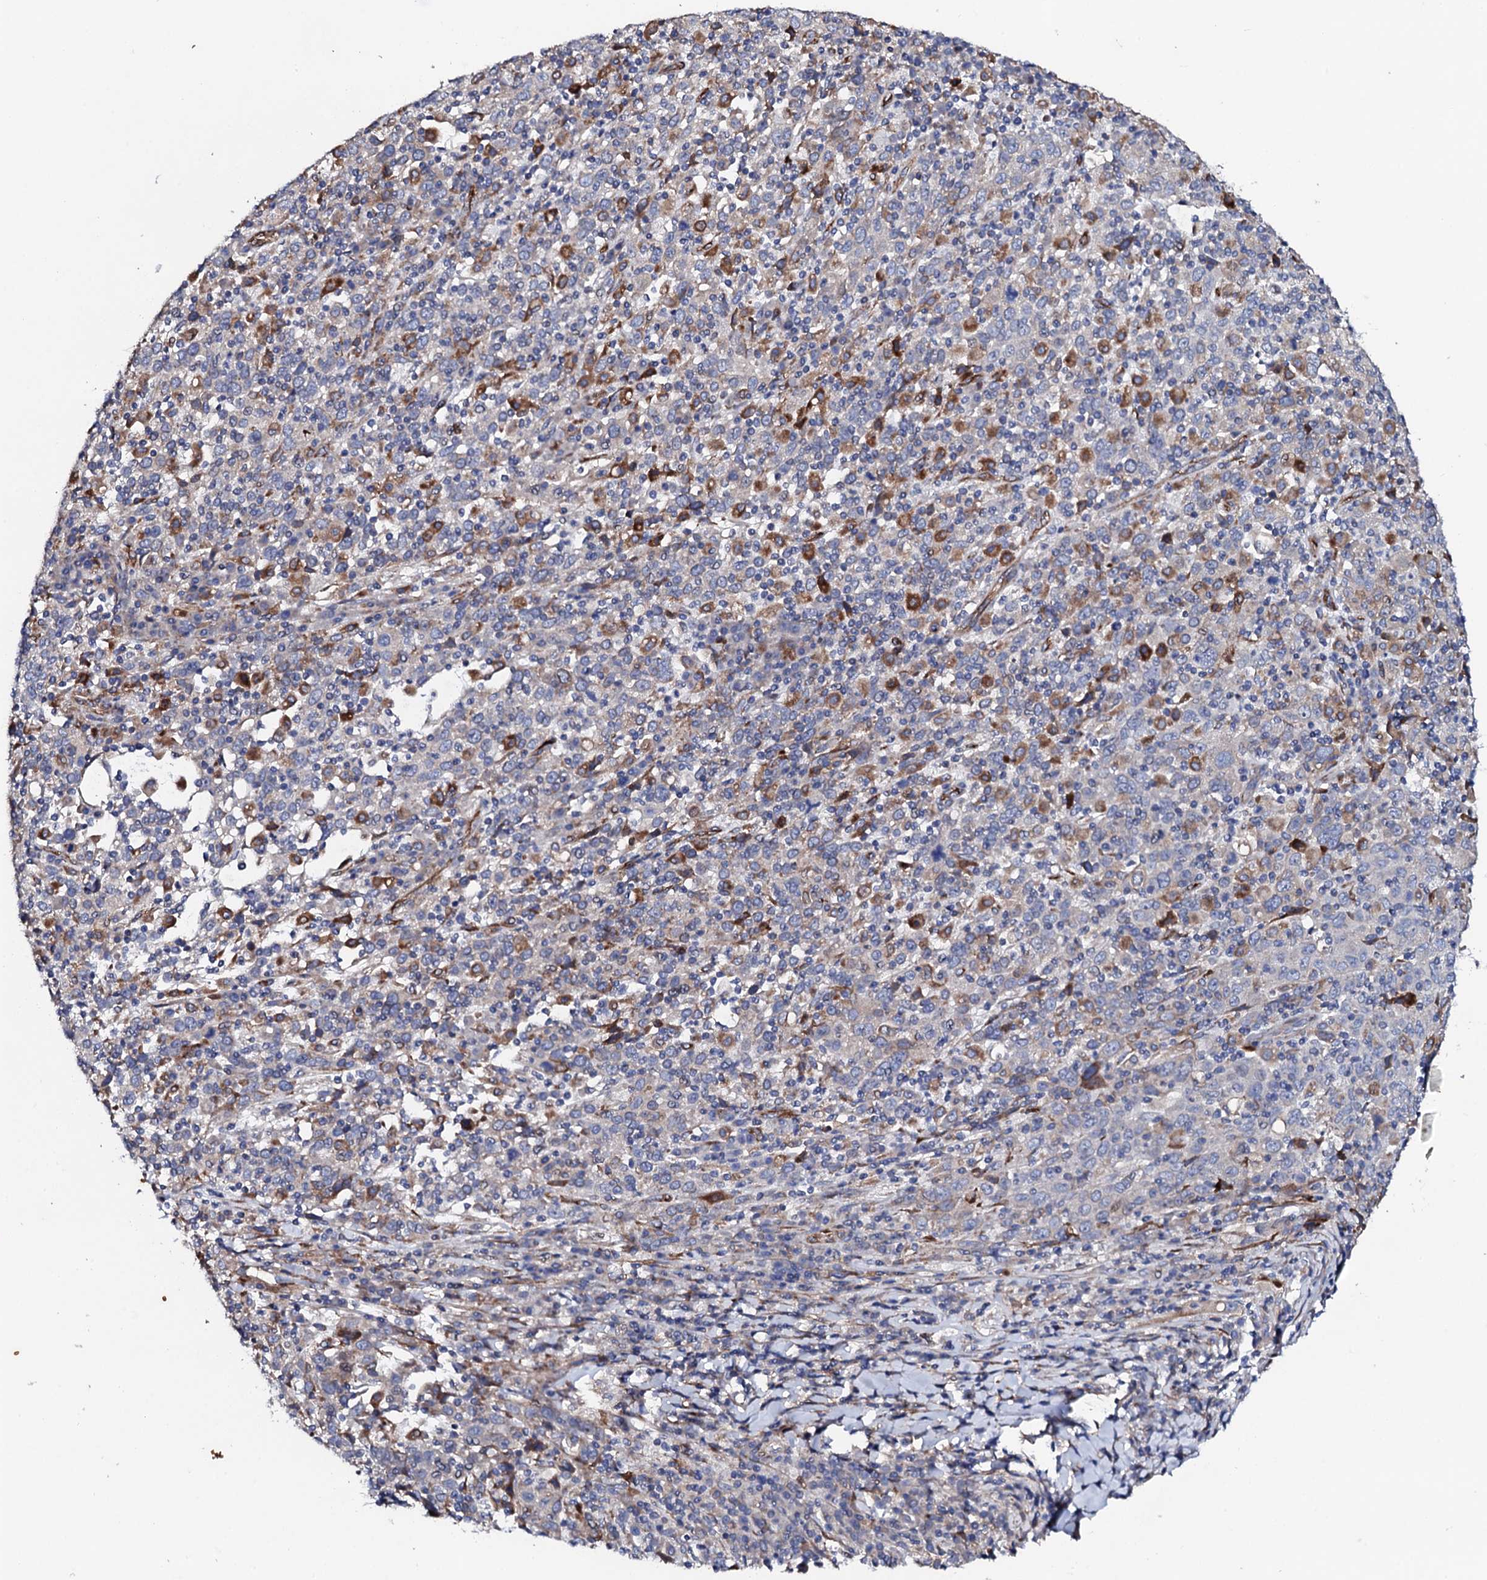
{"staining": {"intensity": "moderate", "quantity": "<25%", "location": "cytoplasmic/membranous"}, "tissue": "cervical cancer", "cell_type": "Tumor cells", "image_type": "cancer", "snomed": [{"axis": "morphology", "description": "Squamous cell carcinoma, NOS"}, {"axis": "topography", "description": "Cervix"}], "caption": "This histopathology image reveals cervical cancer stained with IHC to label a protein in brown. The cytoplasmic/membranous of tumor cells show moderate positivity for the protein. Nuclei are counter-stained blue.", "gene": "DBX1", "patient": {"sex": "female", "age": 46}}